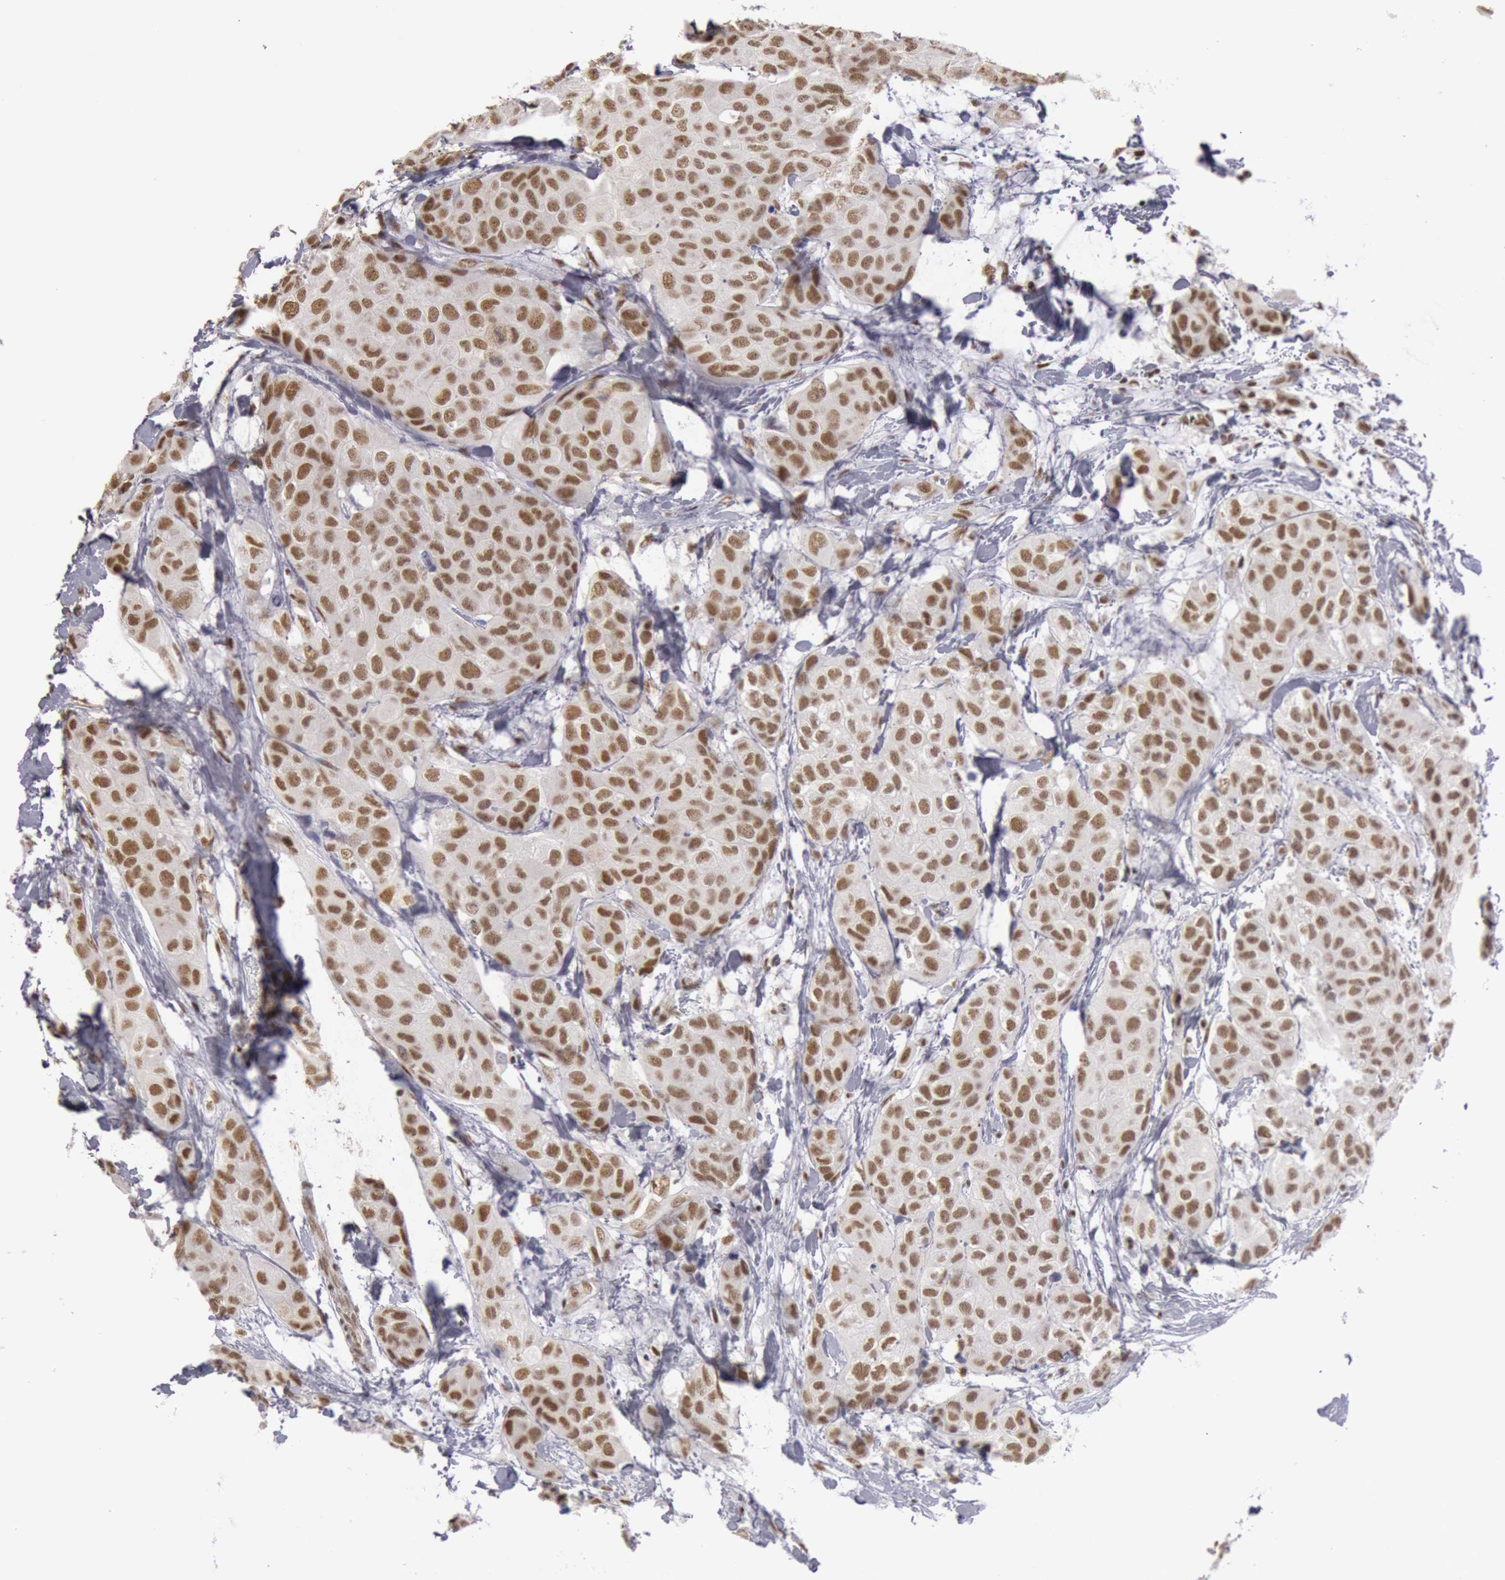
{"staining": {"intensity": "moderate", "quantity": ">75%", "location": "nuclear"}, "tissue": "breast cancer", "cell_type": "Tumor cells", "image_type": "cancer", "snomed": [{"axis": "morphology", "description": "Duct carcinoma"}, {"axis": "topography", "description": "Breast"}], "caption": "Immunohistochemistry staining of breast cancer, which exhibits medium levels of moderate nuclear staining in approximately >75% of tumor cells indicating moderate nuclear protein staining. The staining was performed using DAB (brown) for protein detection and nuclei were counterstained in hematoxylin (blue).", "gene": "ESS2", "patient": {"sex": "female", "age": 68}}